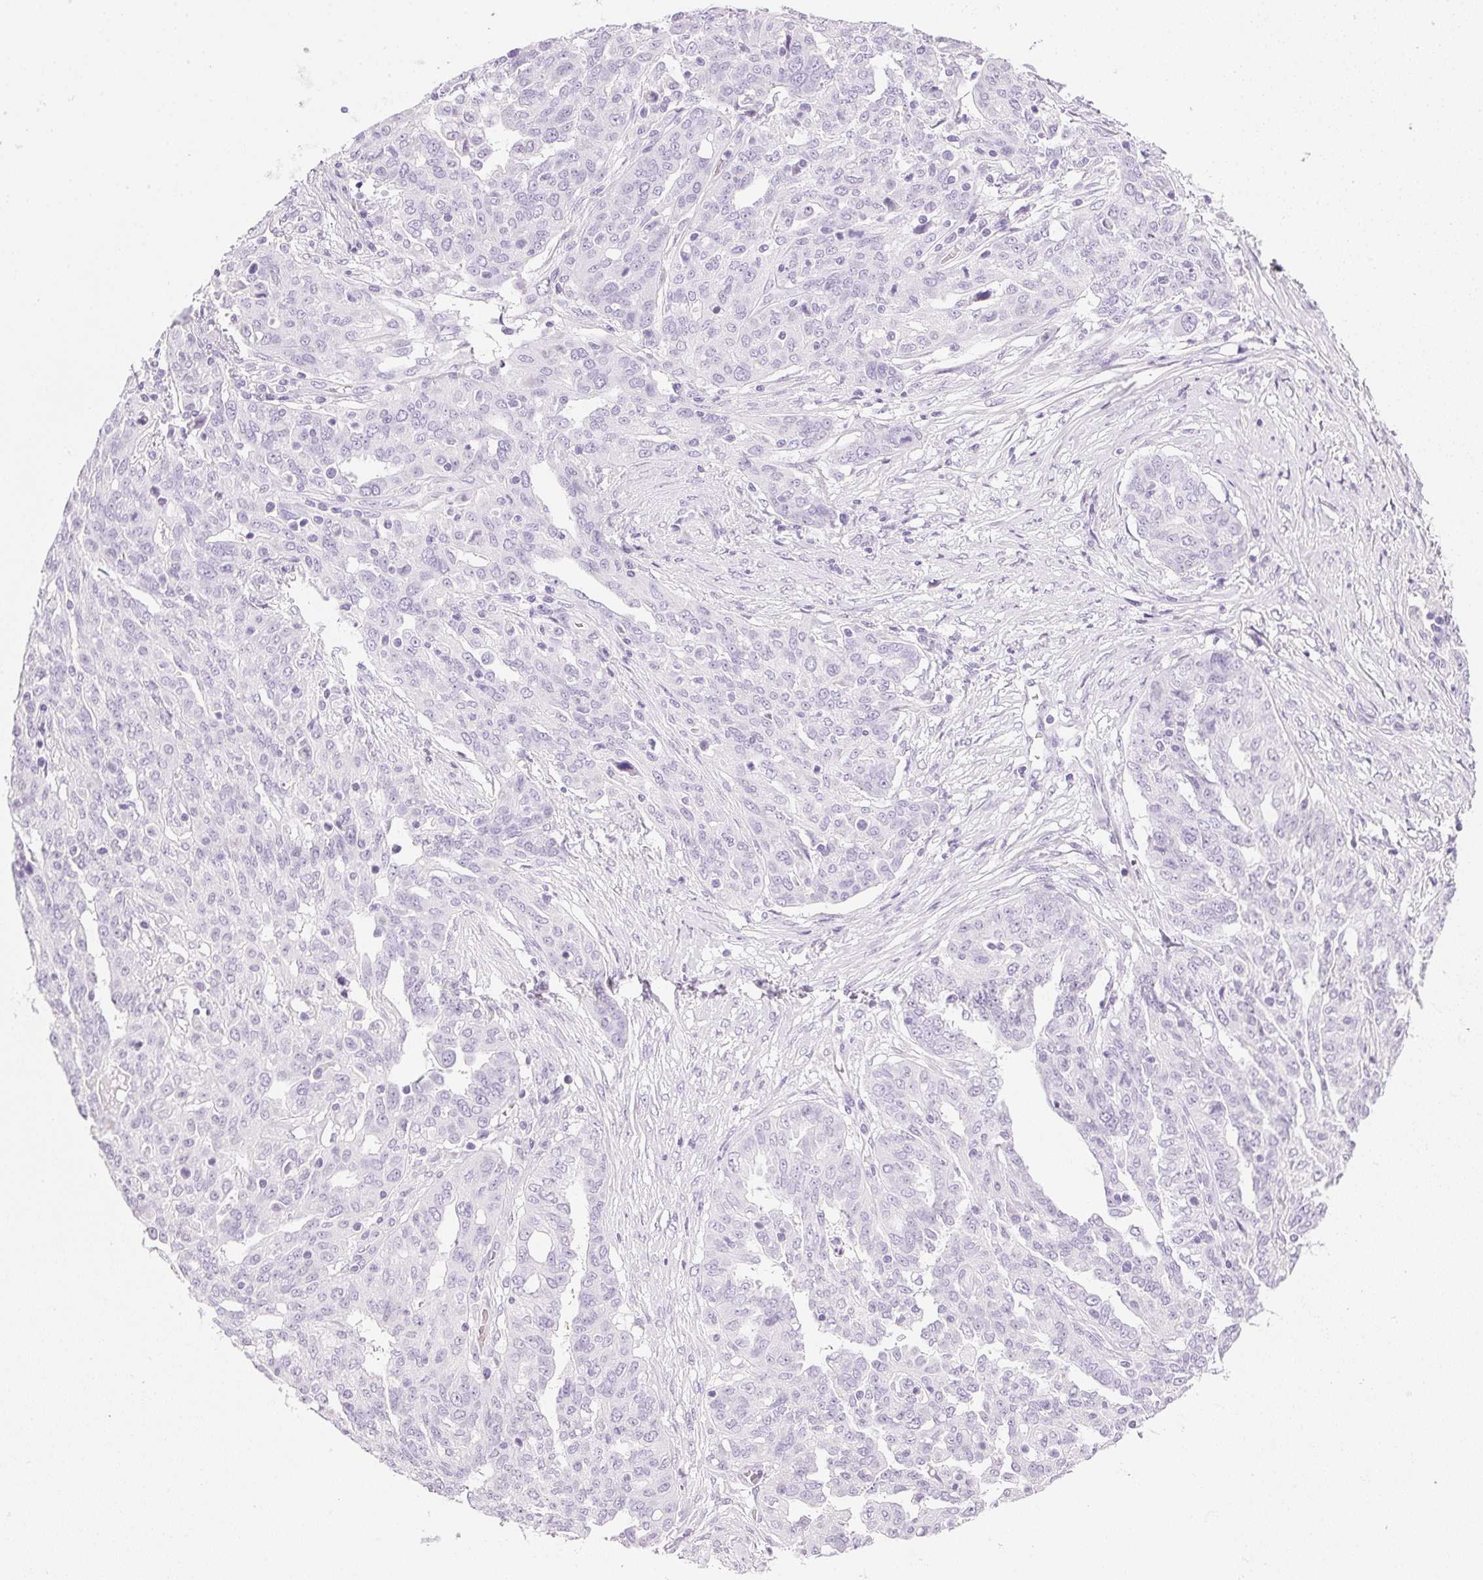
{"staining": {"intensity": "negative", "quantity": "none", "location": "none"}, "tissue": "ovarian cancer", "cell_type": "Tumor cells", "image_type": "cancer", "snomed": [{"axis": "morphology", "description": "Cystadenocarcinoma, serous, NOS"}, {"axis": "topography", "description": "Ovary"}], "caption": "A photomicrograph of ovarian cancer (serous cystadenocarcinoma) stained for a protein exhibits no brown staining in tumor cells. Brightfield microscopy of immunohistochemistry stained with DAB (brown) and hematoxylin (blue), captured at high magnification.", "gene": "IGFBP1", "patient": {"sex": "female", "age": 67}}